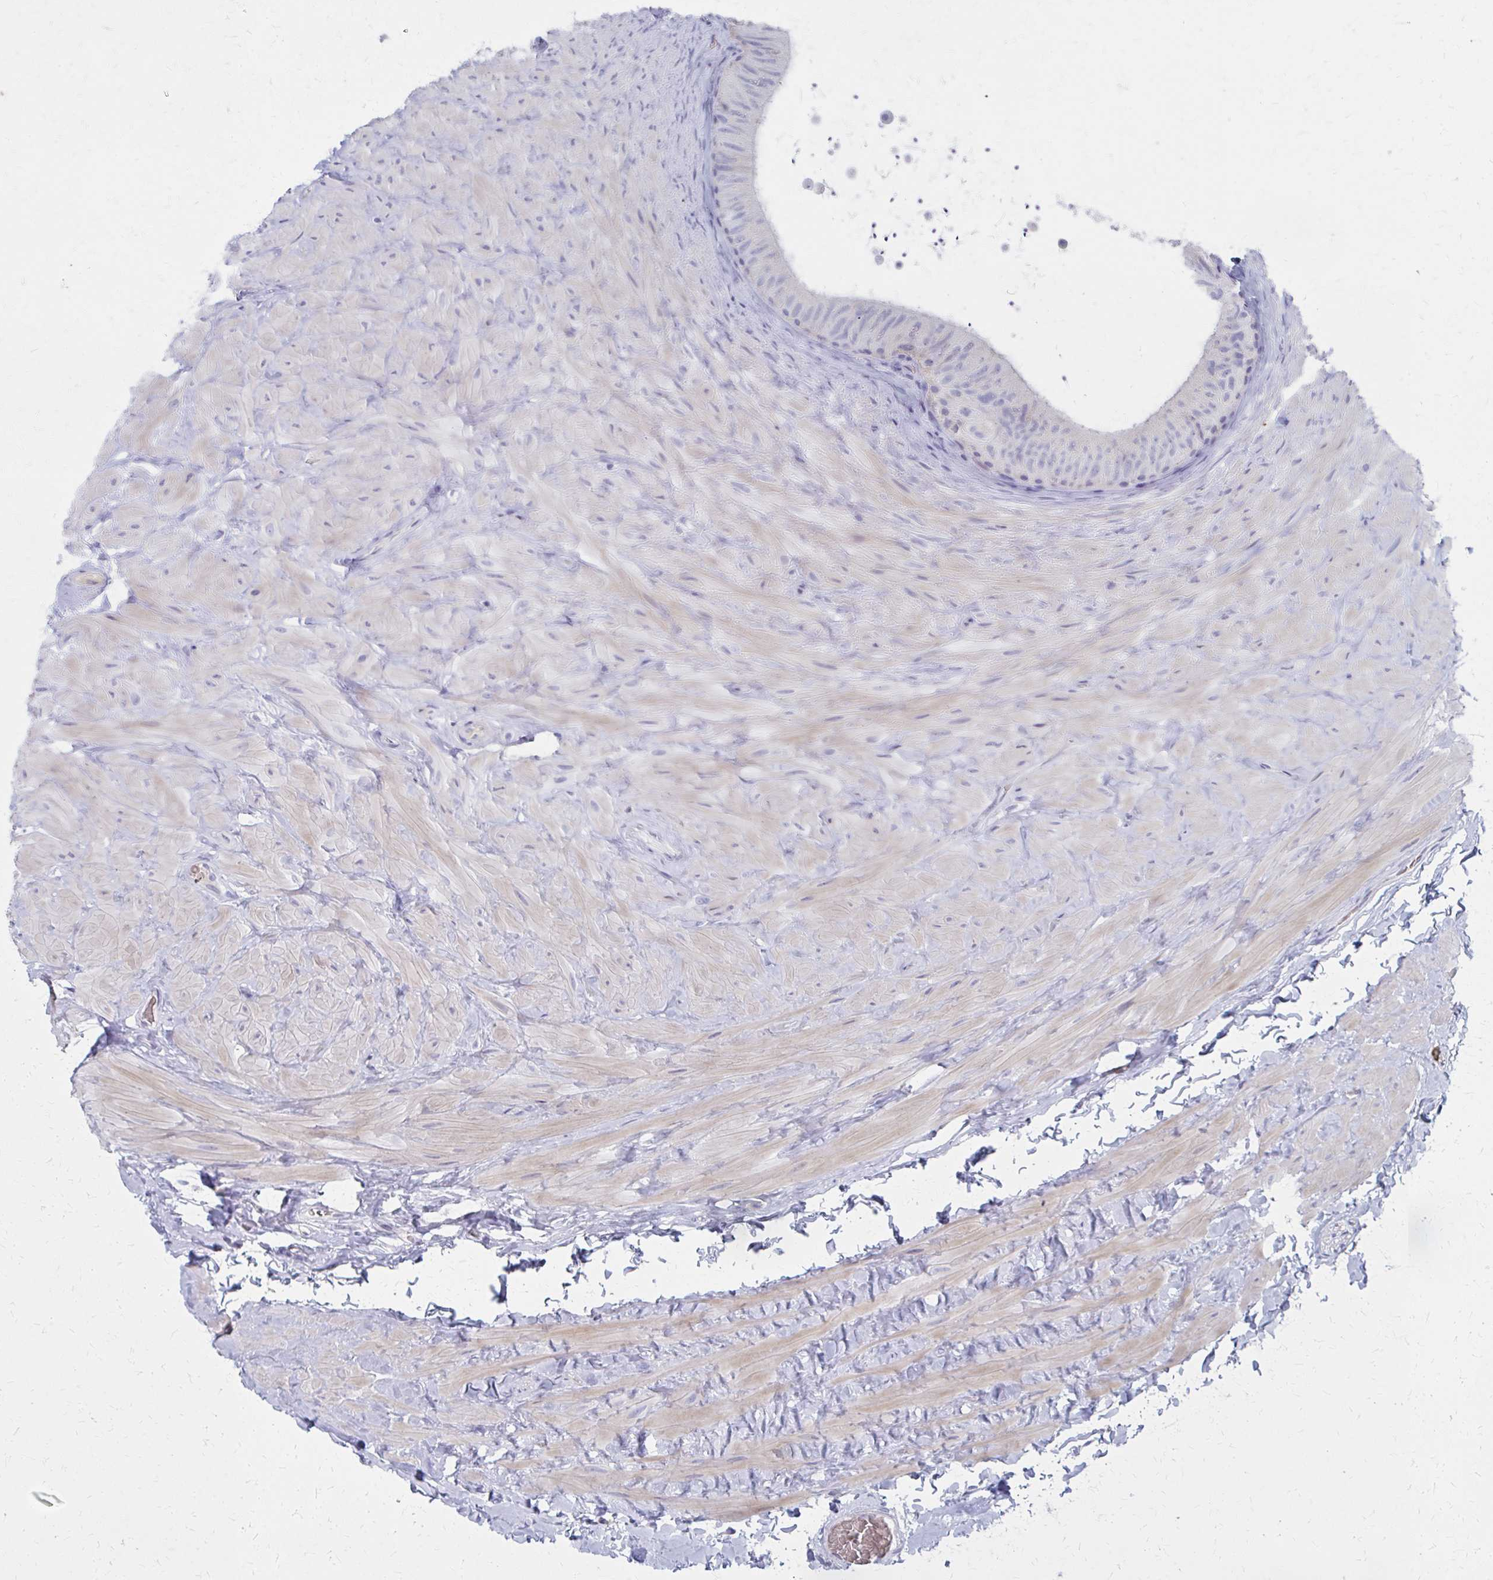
{"staining": {"intensity": "negative", "quantity": "none", "location": "none"}, "tissue": "epididymis", "cell_type": "Glandular cells", "image_type": "normal", "snomed": [{"axis": "morphology", "description": "Normal tissue, NOS"}, {"axis": "topography", "description": "Epididymis, spermatic cord, NOS"}, {"axis": "topography", "description": "Epididymis"}], "caption": "Immunohistochemistry of normal epididymis demonstrates no staining in glandular cells. The staining is performed using DAB (3,3'-diaminobenzidine) brown chromogen with nuclei counter-stained in using hematoxylin.", "gene": "MS4A2", "patient": {"sex": "male", "age": 31}}